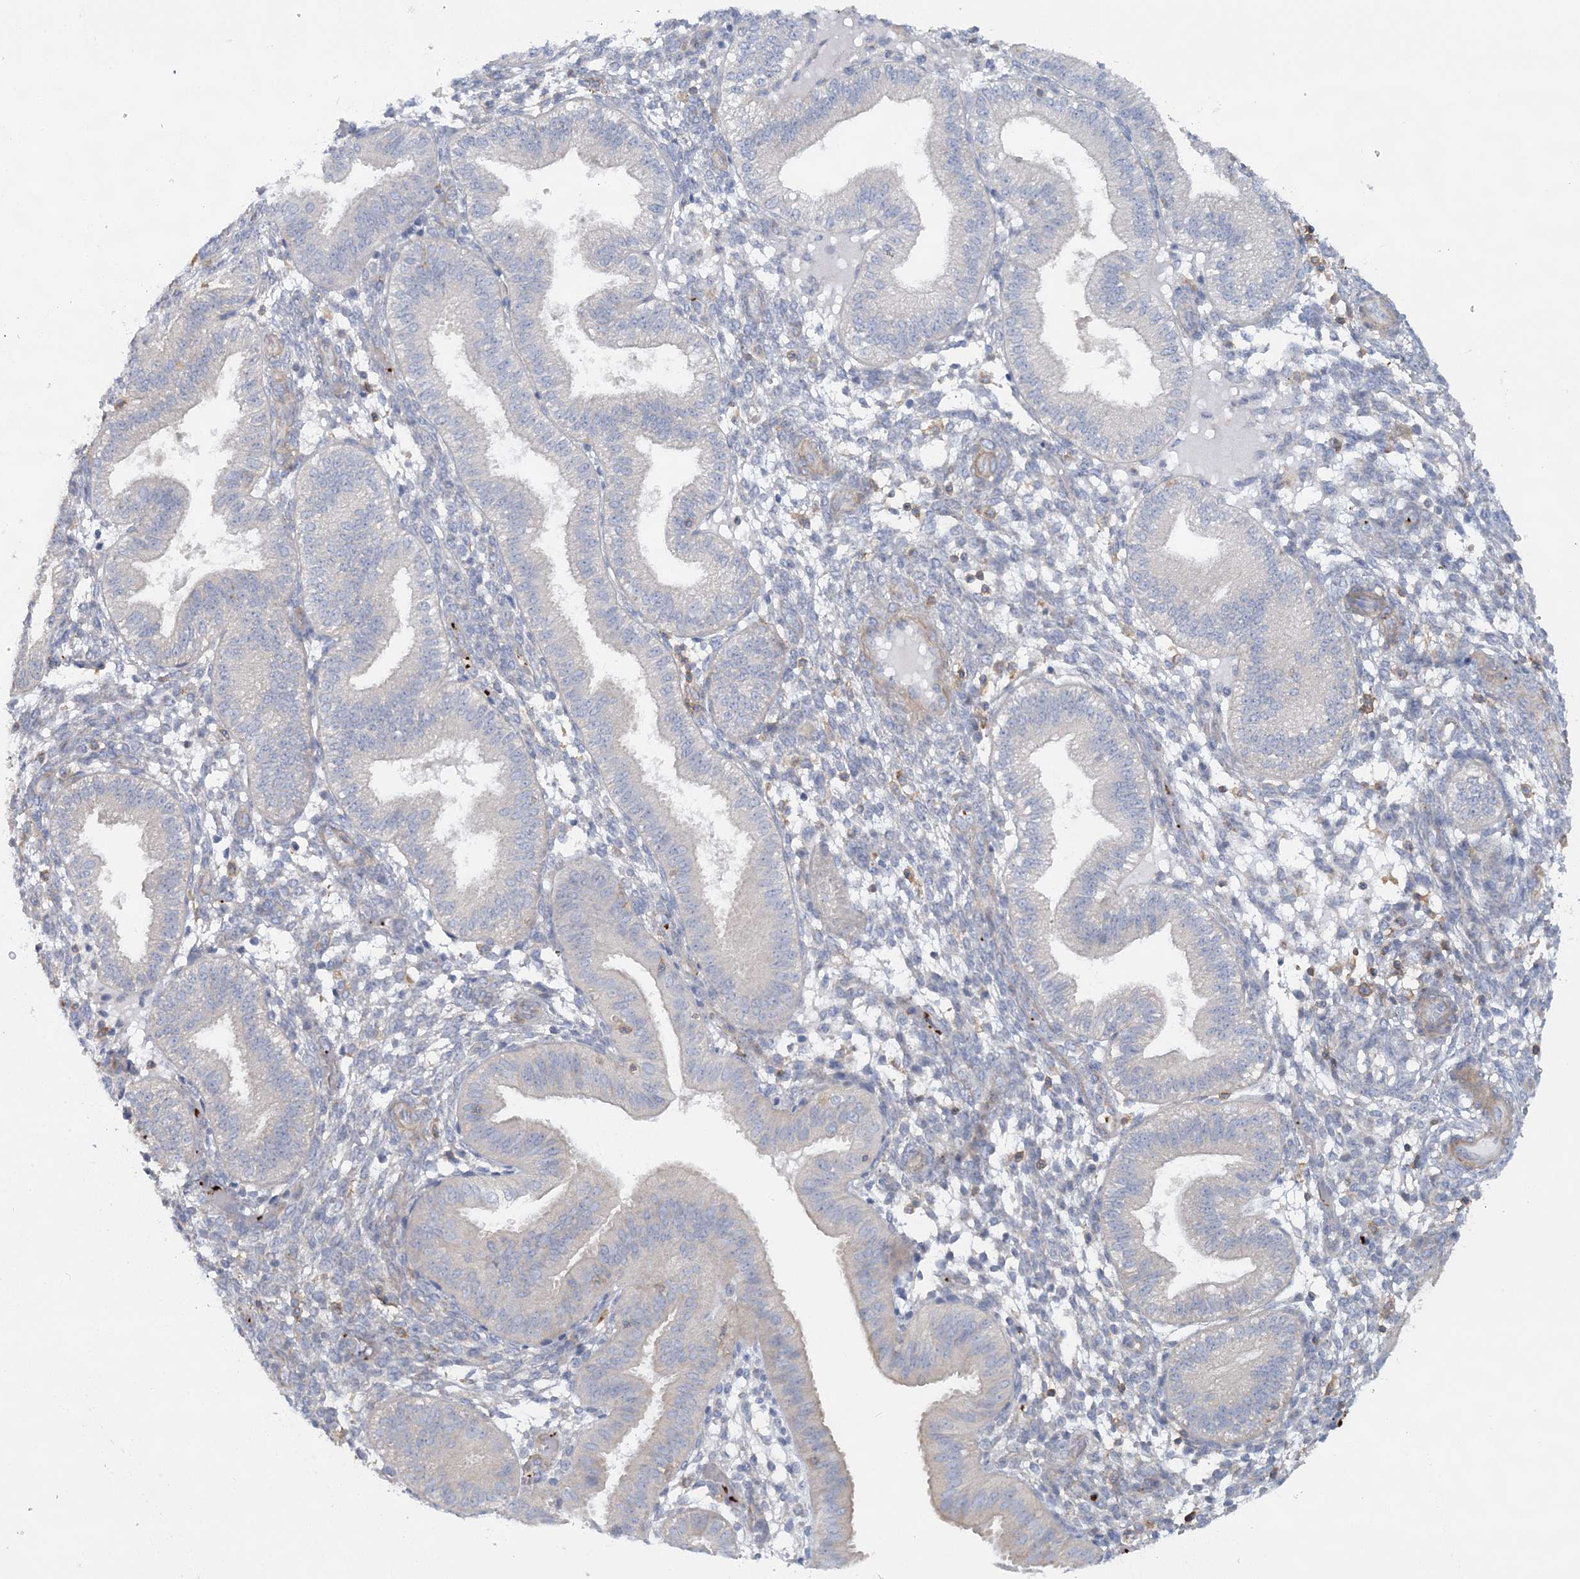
{"staining": {"intensity": "negative", "quantity": "none", "location": "none"}, "tissue": "endometrium", "cell_type": "Cells in endometrial stroma", "image_type": "normal", "snomed": [{"axis": "morphology", "description": "Normal tissue, NOS"}, {"axis": "topography", "description": "Endometrium"}], "caption": "The photomicrograph shows no staining of cells in endometrial stroma in benign endometrium.", "gene": "CUEDC2", "patient": {"sex": "female", "age": 39}}